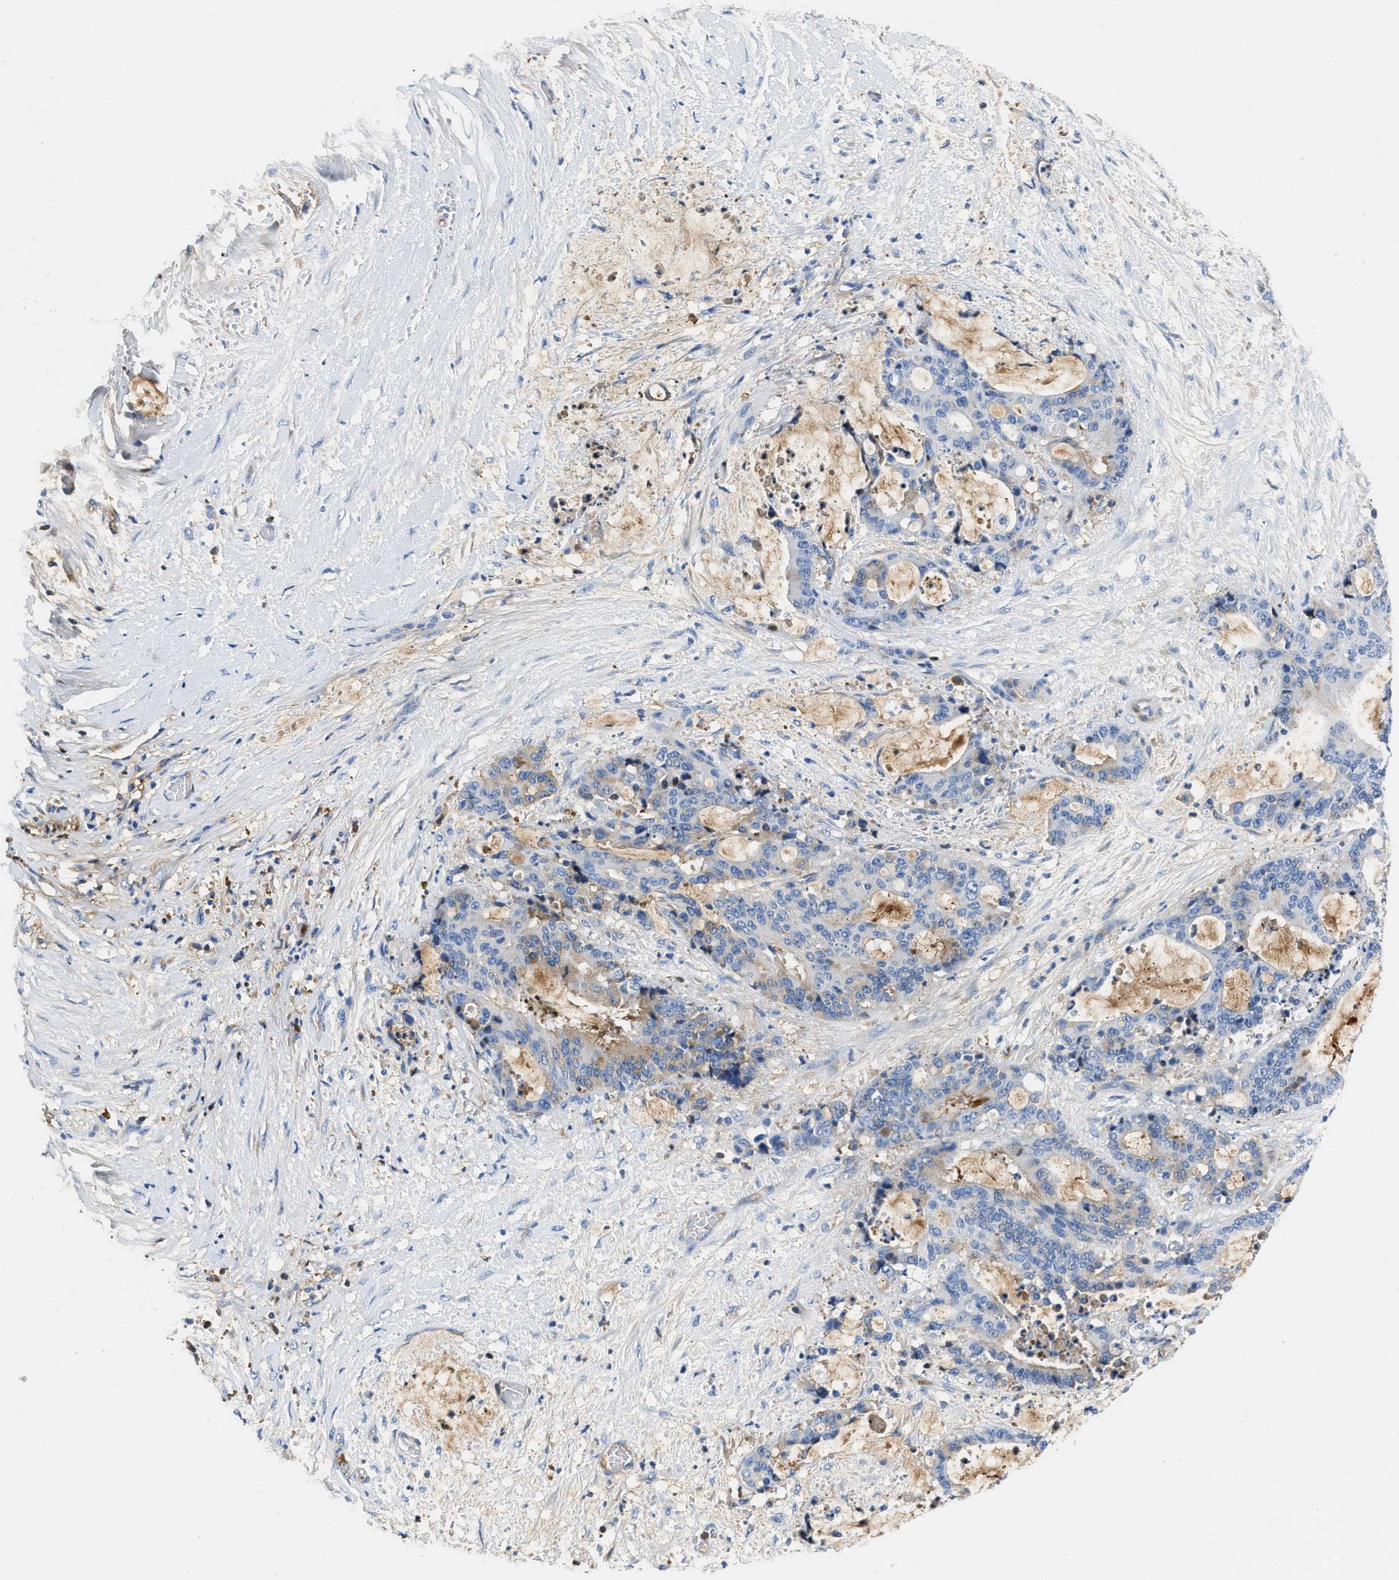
{"staining": {"intensity": "weak", "quantity": "25%-75%", "location": "cytoplasmic/membranous"}, "tissue": "liver cancer", "cell_type": "Tumor cells", "image_type": "cancer", "snomed": [{"axis": "morphology", "description": "Normal tissue, NOS"}, {"axis": "morphology", "description": "Cholangiocarcinoma"}, {"axis": "topography", "description": "Liver"}, {"axis": "topography", "description": "Peripheral nerve tissue"}], "caption": "The immunohistochemical stain labels weak cytoplasmic/membranous expression in tumor cells of cholangiocarcinoma (liver) tissue.", "gene": "GC", "patient": {"sex": "female", "age": 73}}